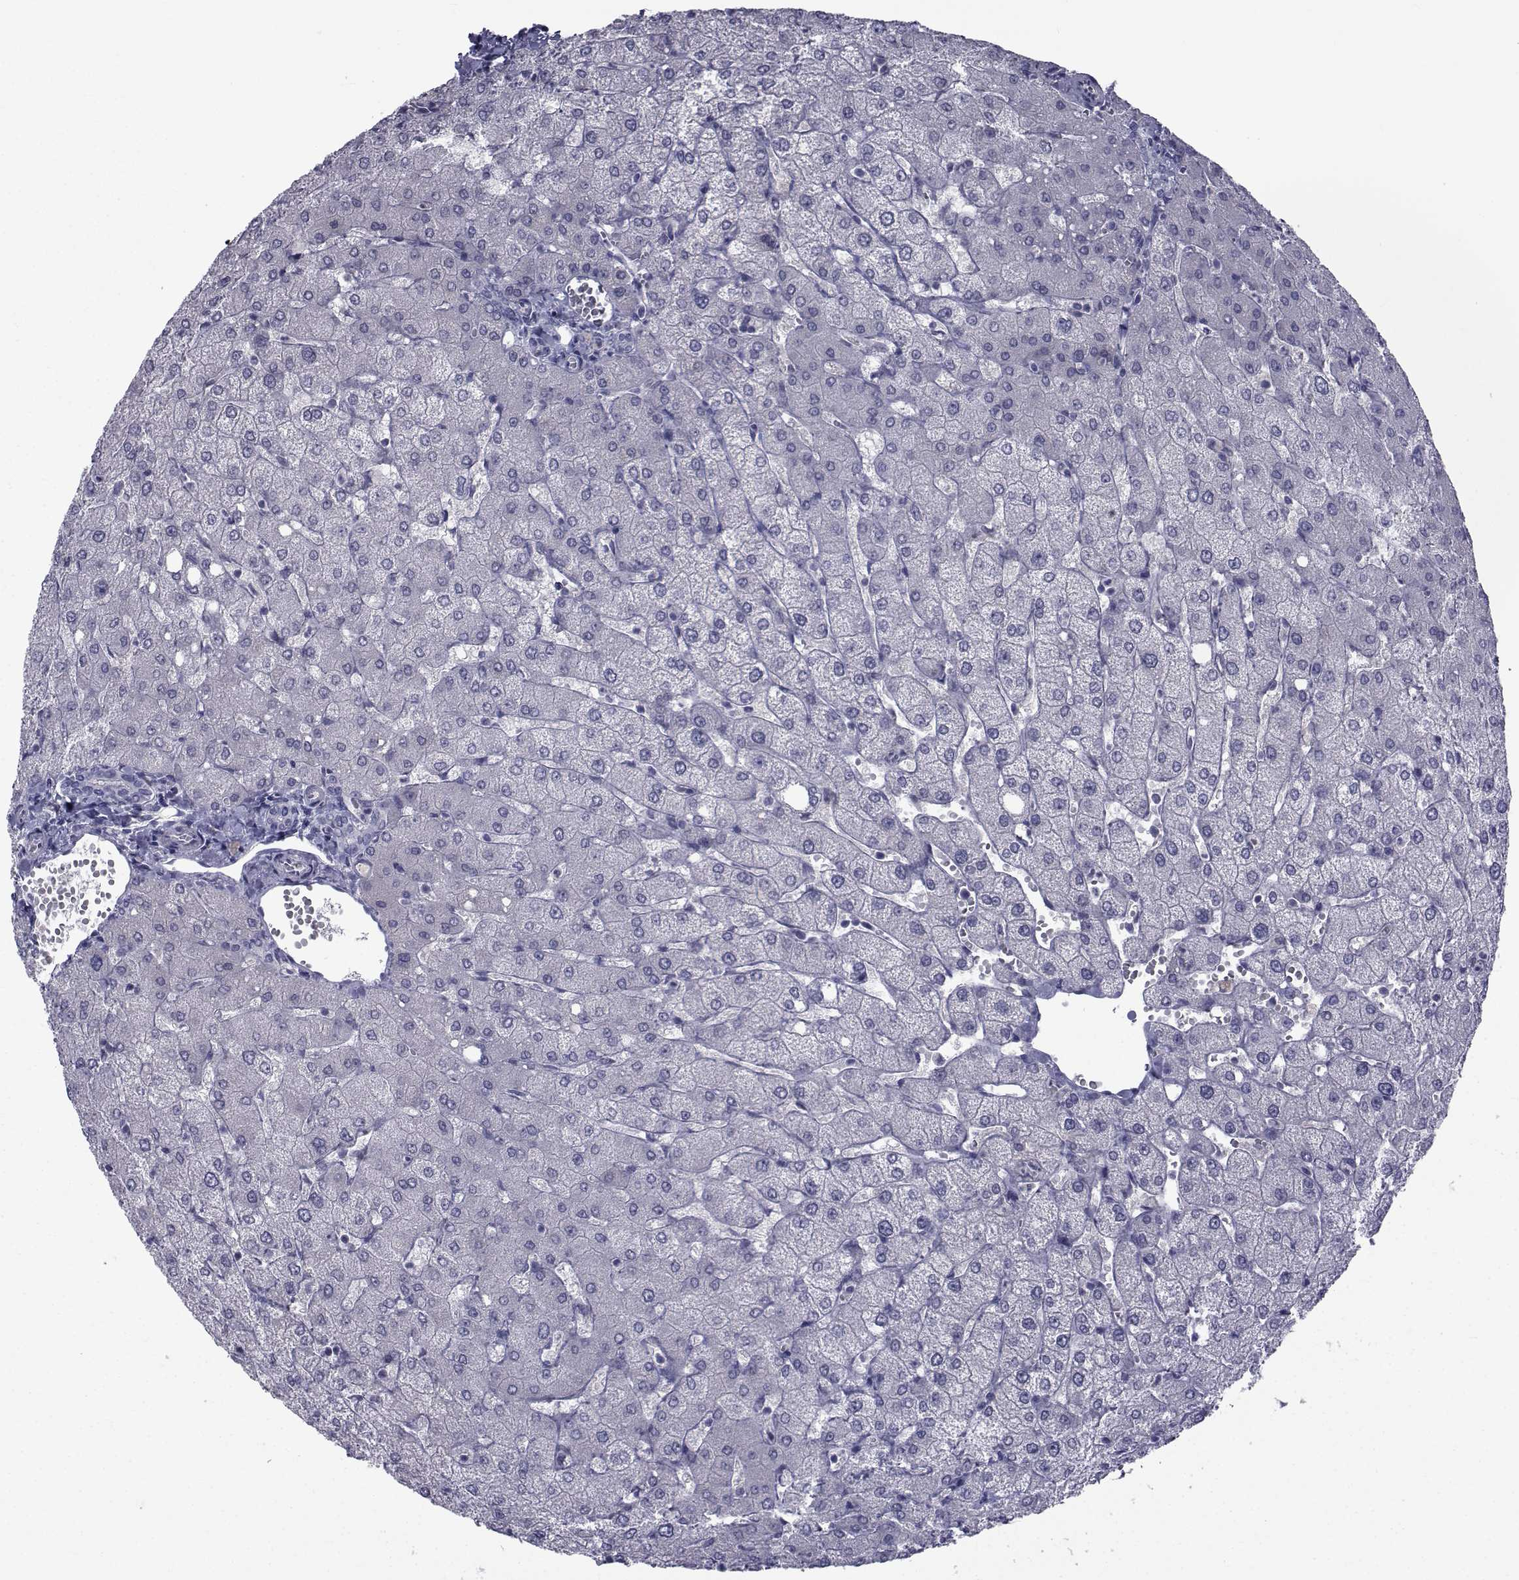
{"staining": {"intensity": "negative", "quantity": "none", "location": "none"}, "tissue": "liver", "cell_type": "Cholangiocytes", "image_type": "normal", "snomed": [{"axis": "morphology", "description": "Normal tissue, NOS"}, {"axis": "topography", "description": "Liver"}], "caption": "Photomicrograph shows no significant protein staining in cholangiocytes of unremarkable liver. Nuclei are stained in blue.", "gene": "PAX2", "patient": {"sex": "female", "age": 54}}